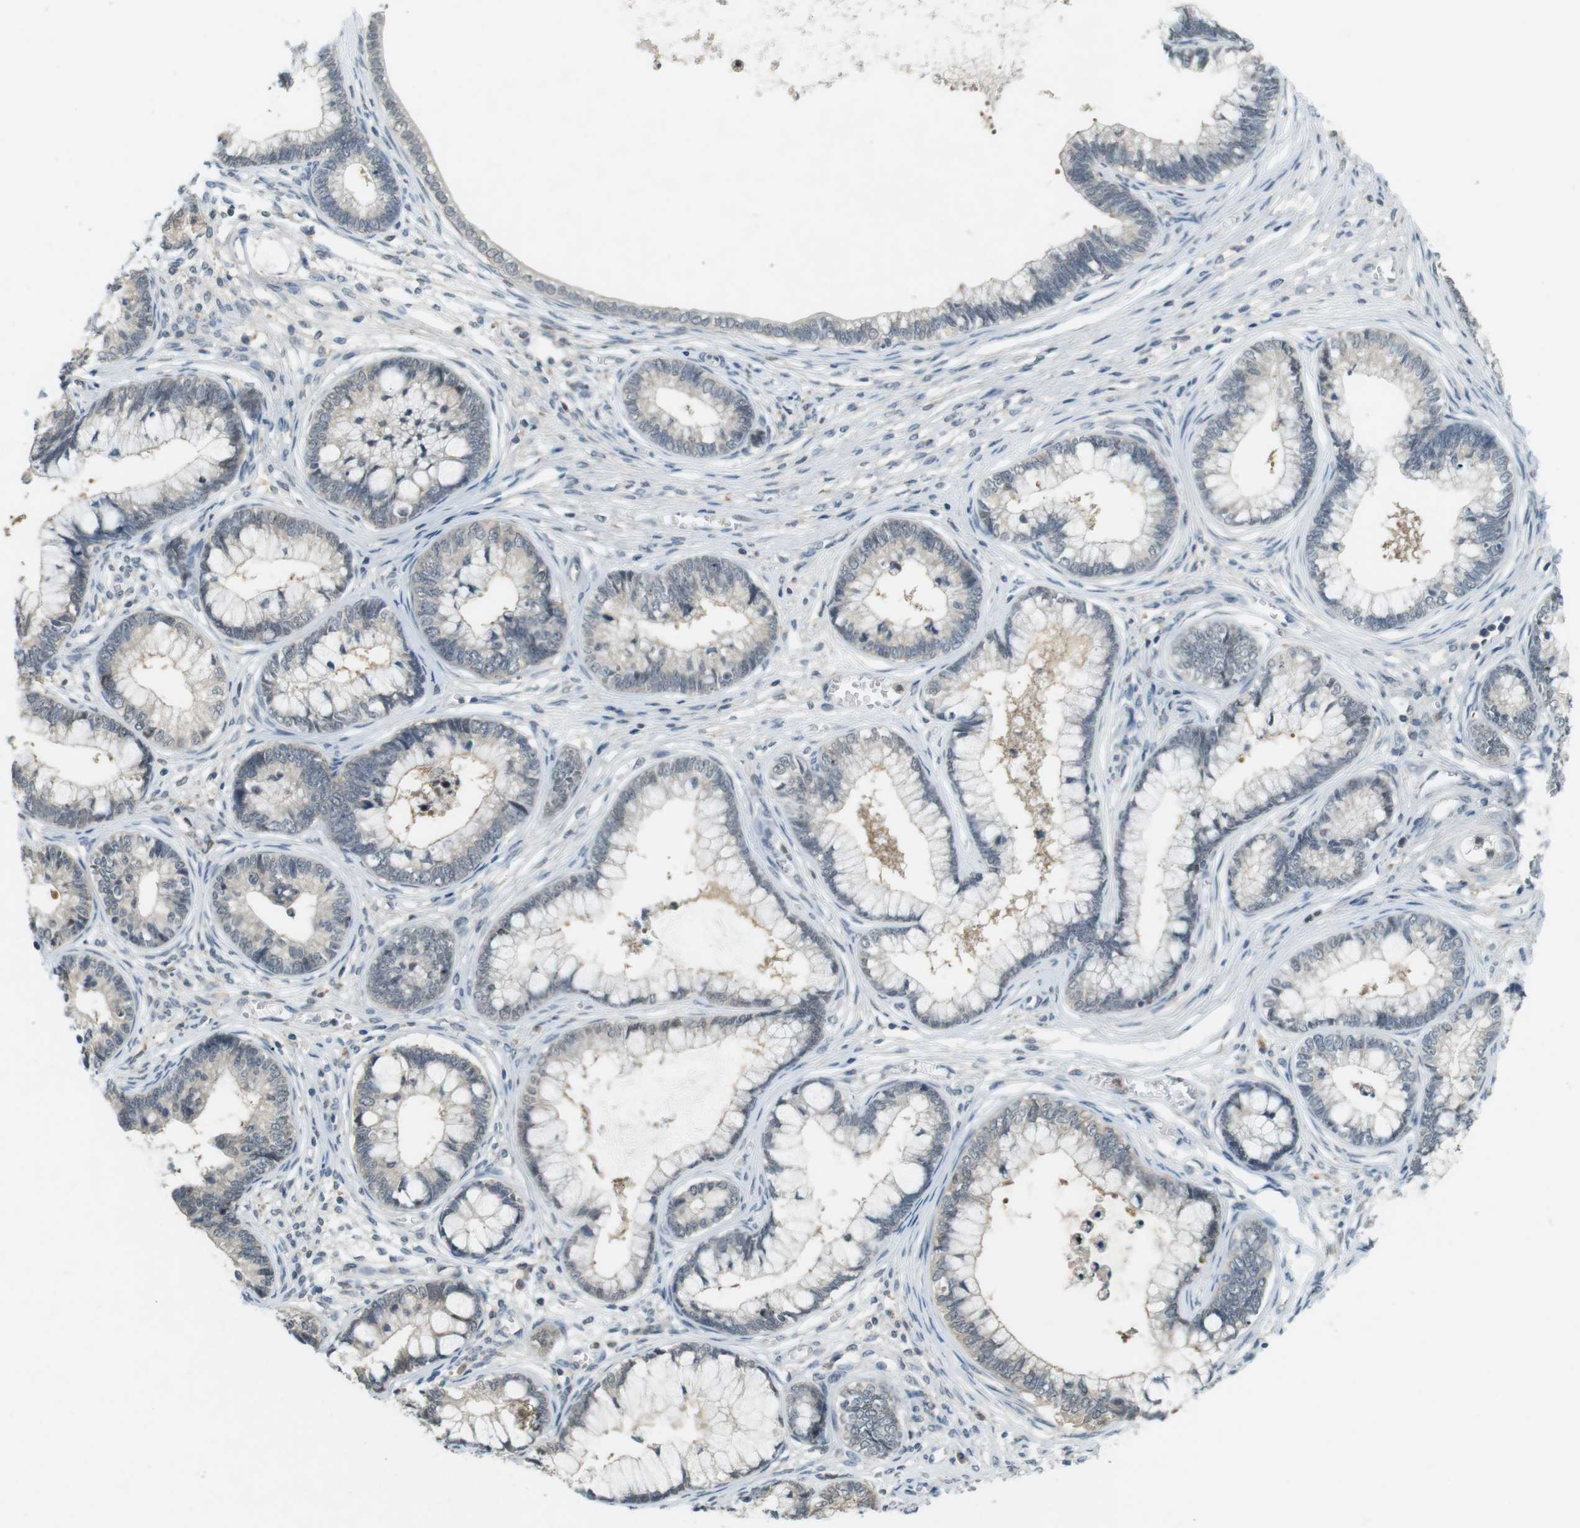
{"staining": {"intensity": "negative", "quantity": "none", "location": "none"}, "tissue": "cervical cancer", "cell_type": "Tumor cells", "image_type": "cancer", "snomed": [{"axis": "morphology", "description": "Adenocarcinoma, NOS"}, {"axis": "topography", "description": "Cervix"}], "caption": "High power microscopy image of an immunohistochemistry (IHC) photomicrograph of adenocarcinoma (cervical), revealing no significant positivity in tumor cells. (DAB immunohistochemistry (IHC) visualized using brightfield microscopy, high magnification).", "gene": "CDK14", "patient": {"sex": "female", "age": 44}}